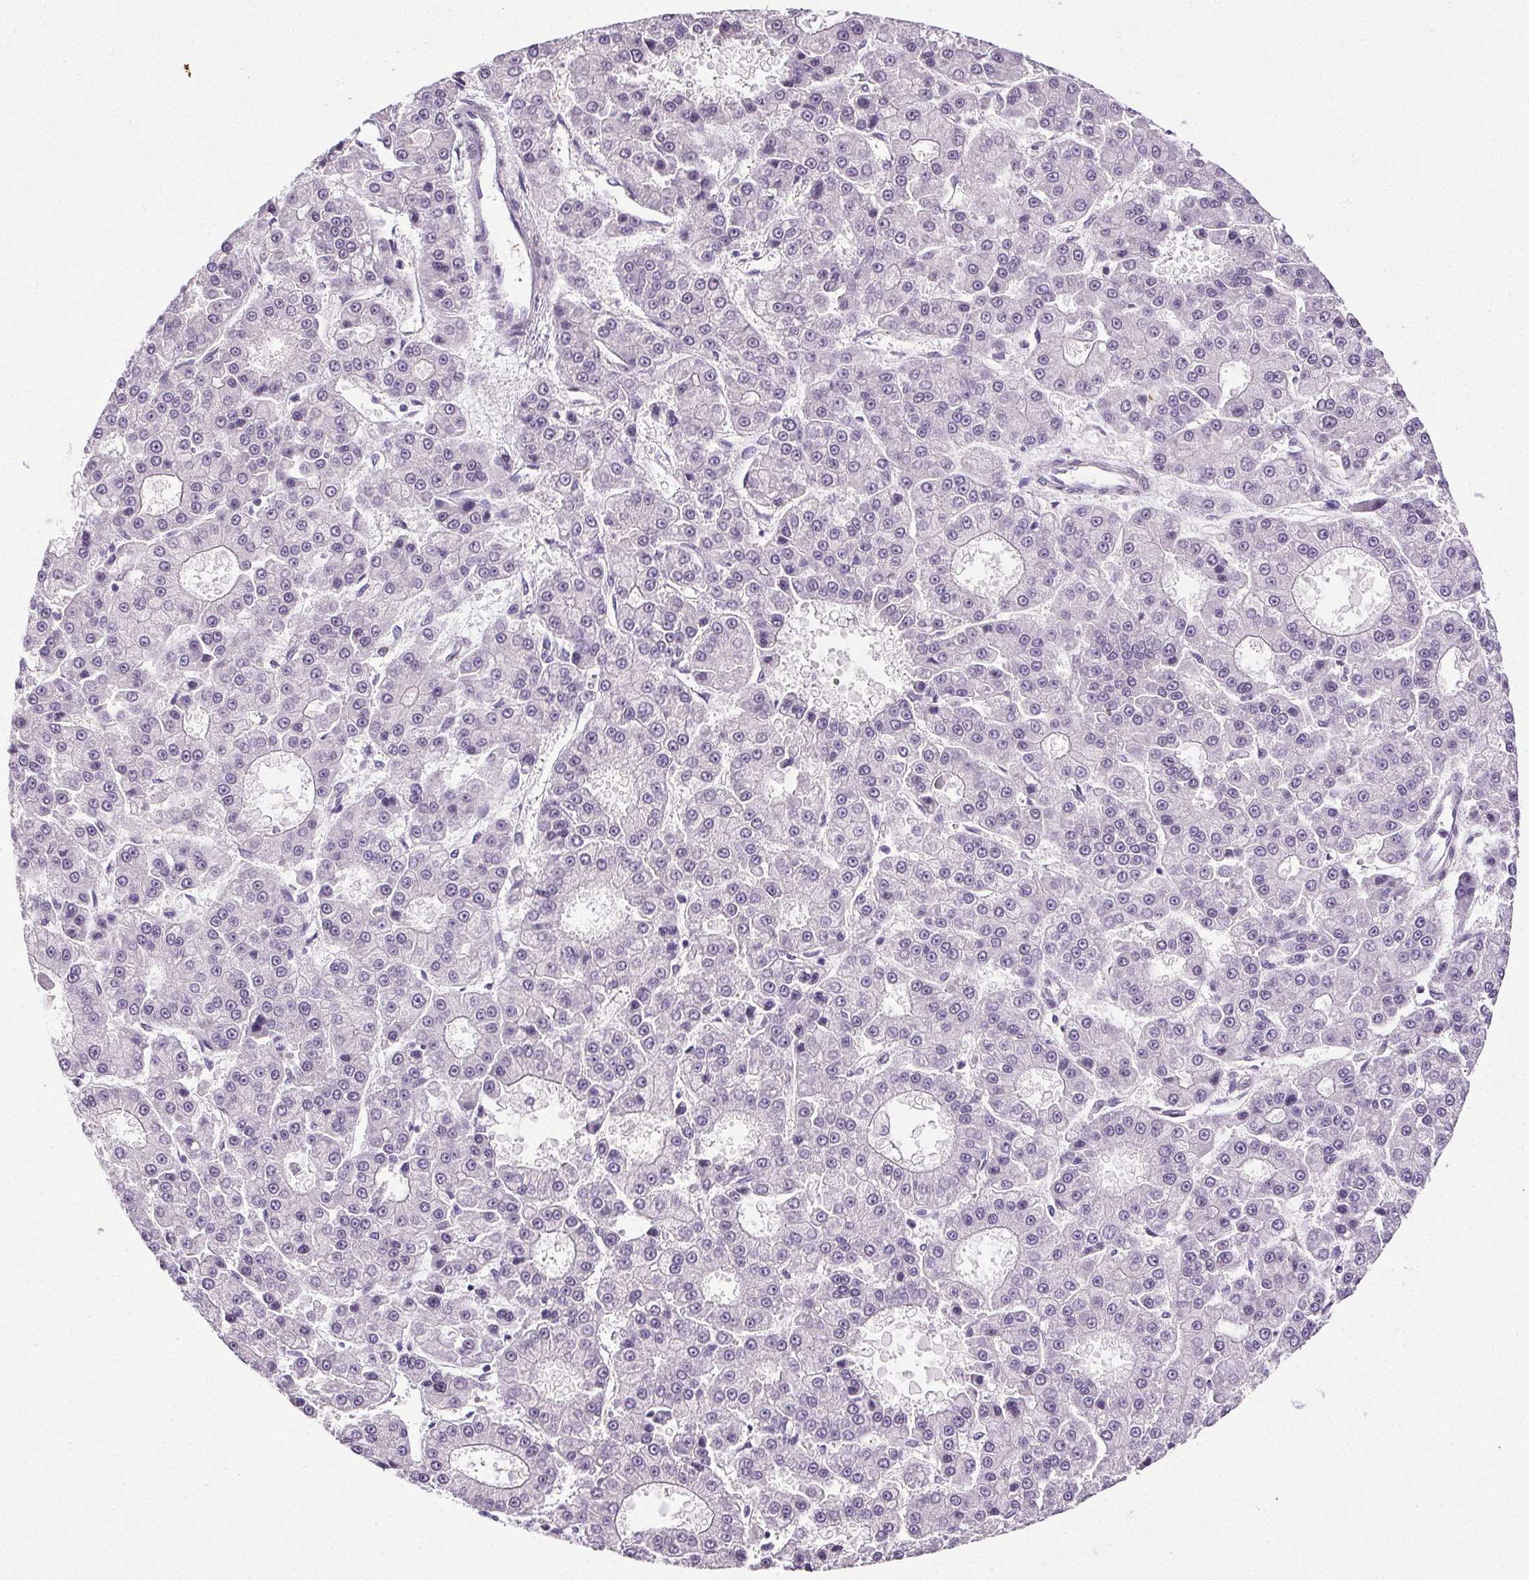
{"staining": {"intensity": "negative", "quantity": "none", "location": "none"}, "tissue": "liver cancer", "cell_type": "Tumor cells", "image_type": "cancer", "snomed": [{"axis": "morphology", "description": "Carcinoma, Hepatocellular, NOS"}, {"axis": "topography", "description": "Liver"}], "caption": "Tumor cells show no significant protein expression in liver hepatocellular carcinoma. Nuclei are stained in blue.", "gene": "GP6", "patient": {"sex": "male", "age": 70}}